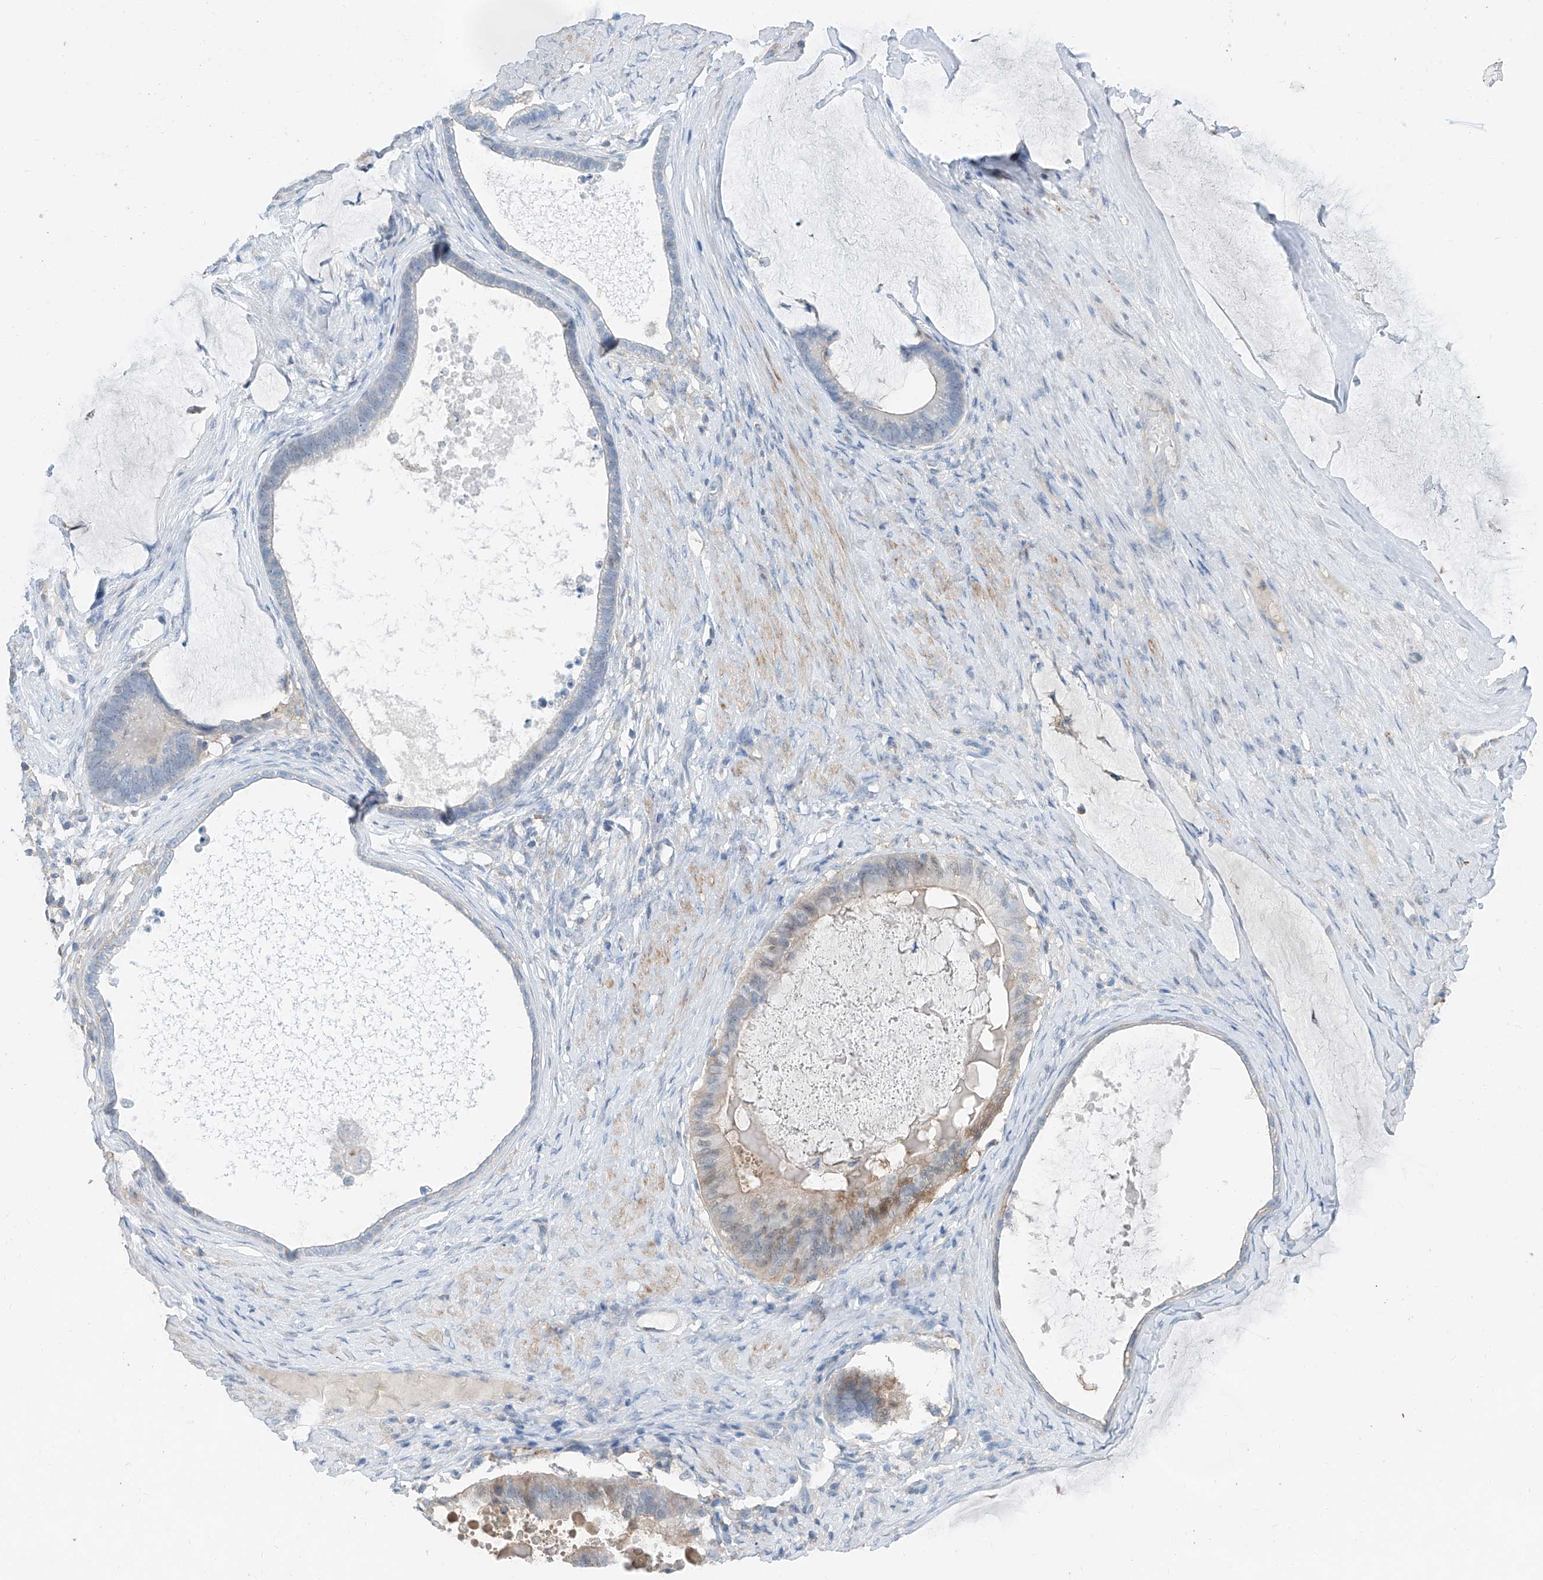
{"staining": {"intensity": "weak", "quantity": "<25%", "location": "cytoplasmic/membranous"}, "tissue": "ovarian cancer", "cell_type": "Tumor cells", "image_type": "cancer", "snomed": [{"axis": "morphology", "description": "Cystadenocarcinoma, mucinous, NOS"}, {"axis": "topography", "description": "Ovary"}], "caption": "Protein analysis of ovarian cancer exhibits no significant staining in tumor cells.", "gene": "ANKRD34A", "patient": {"sex": "female", "age": 61}}